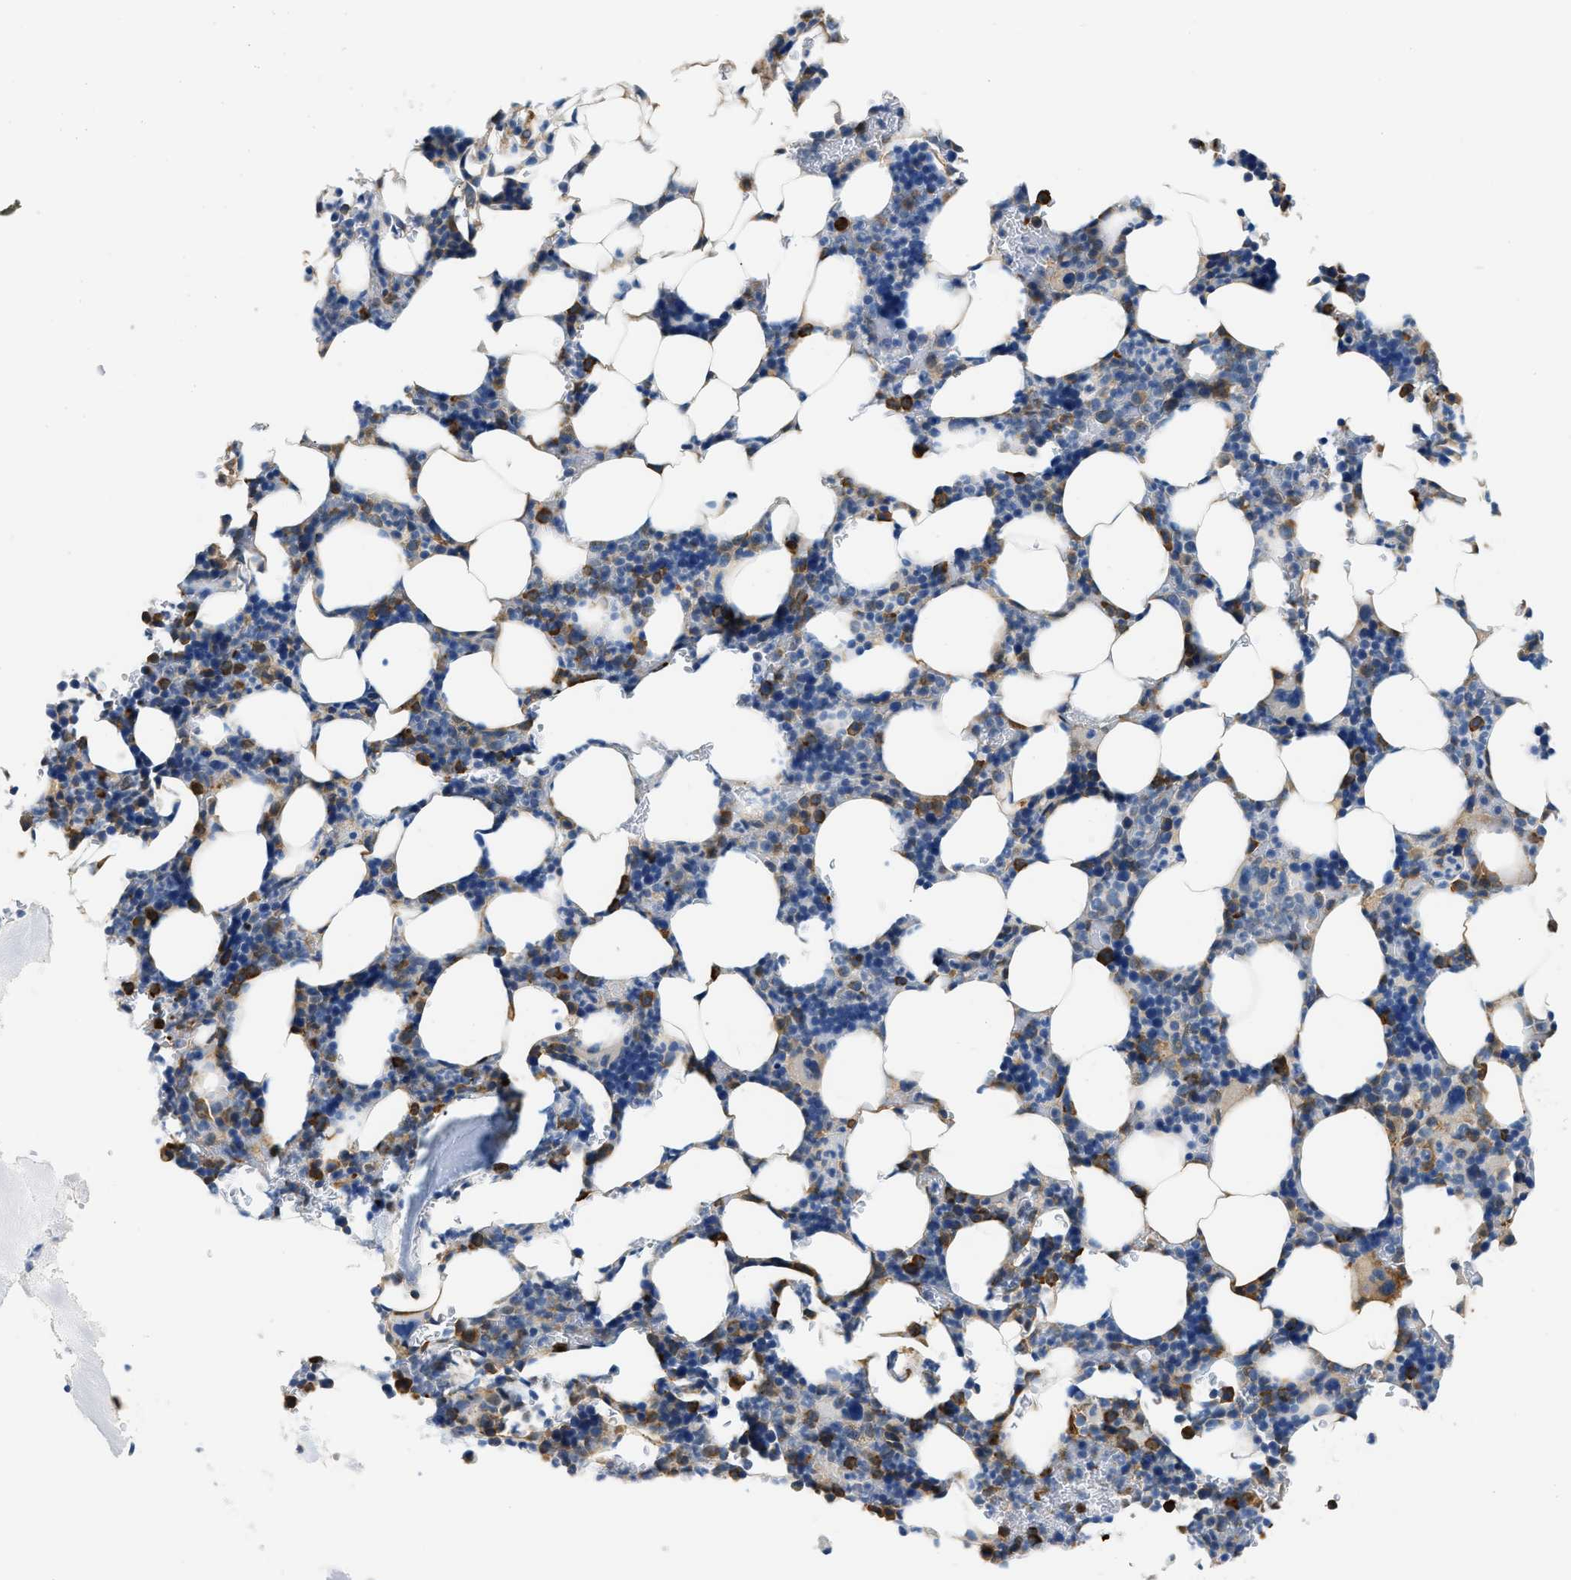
{"staining": {"intensity": "moderate", "quantity": "25%-75%", "location": "cytoplasmic/membranous"}, "tissue": "bone marrow", "cell_type": "Hematopoietic cells", "image_type": "normal", "snomed": [{"axis": "morphology", "description": "Normal tissue, NOS"}, {"axis": "topography", "description": "Bone marrow"}], "caption": "Immunohistochemistry (IHC) (DAB) staining of unremarkable bone marrow reveals moderate cytoplasmic/membranous protein expression in approximately 25%-75% of hematopoietic cells.", "gene": "PPP2R1B", "patient": {"sex": "female", "age": 81}}